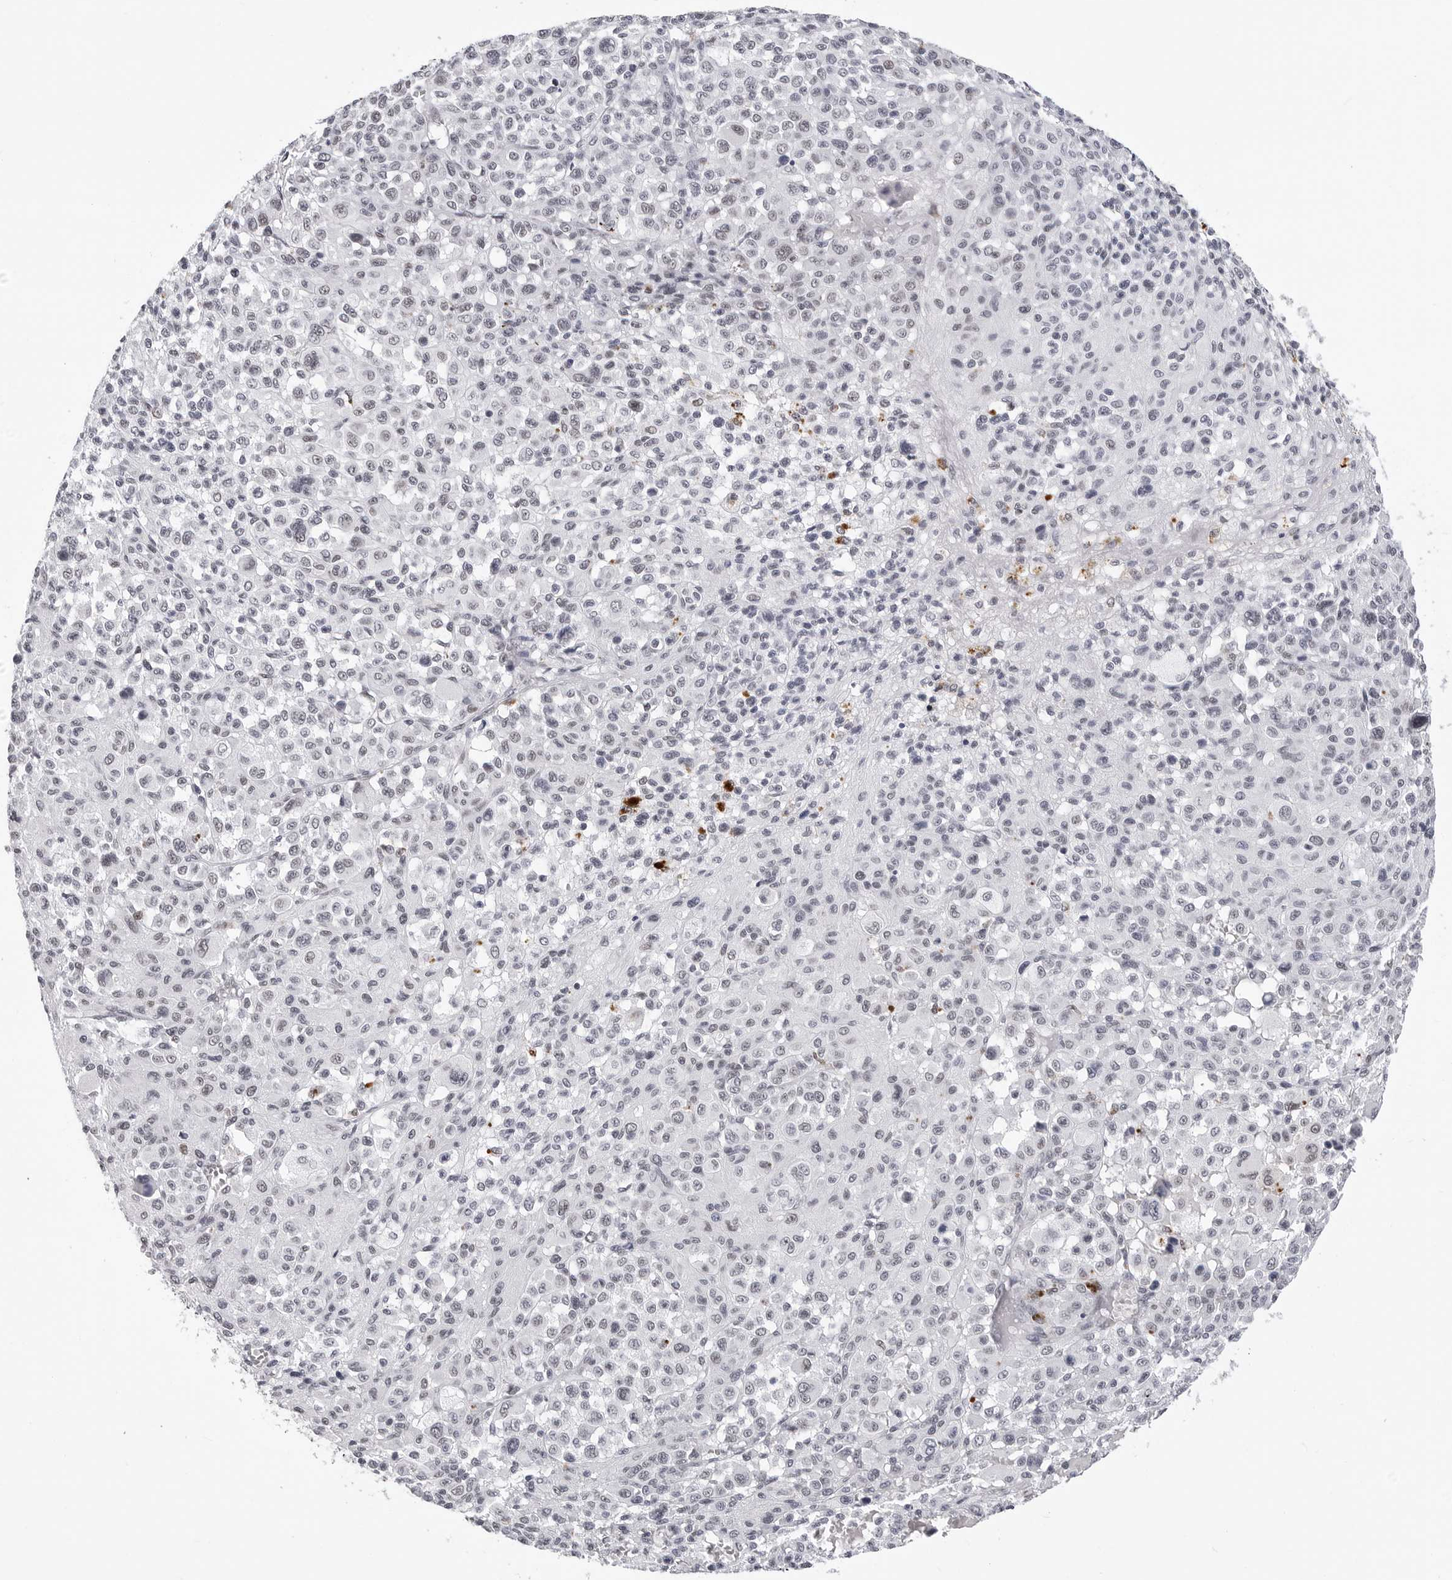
{"staining": {"intensity": "weak", "quantity": "<25%", "location": "nuclear"}, "tissue": "melanoma", "cell_type": "Tumor cells", "image_type": "cancer", "snomed": [{"axis": "morphology", "description": "Malignant melanoma, Metastatic site"}, {"axis": "topography", "description": "Skin"}], "caption": "This is an immunohistochemistry histopathology image of melanoma. There is no expression in tumor cells.", "gene": "SF3B4", "patient": {"sex": "female", "age": 74}}